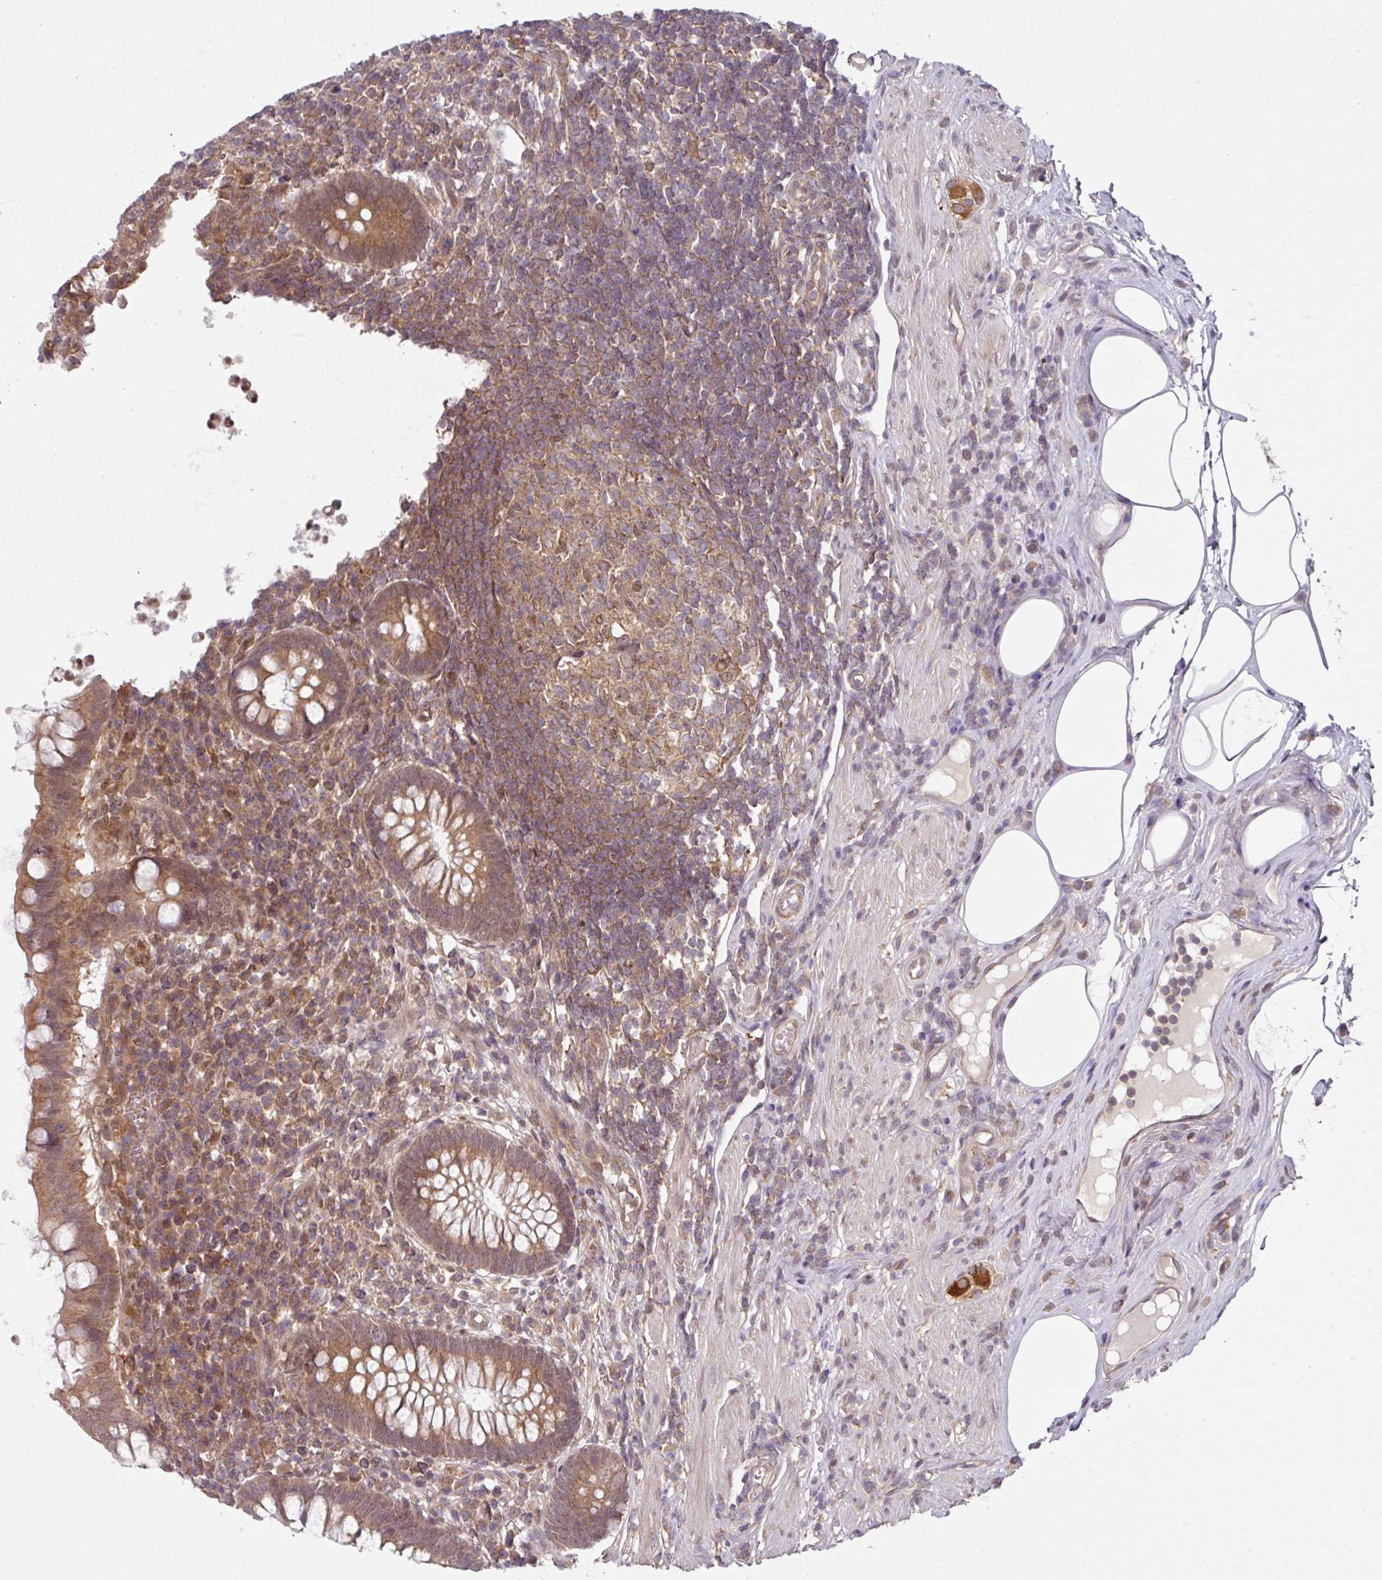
{"staining": {"intensity": "moderate", "quantity": ">75%", "location": "cytoplasmic/membranous"}, "tissue": "appendix", "cell_type": "Glandular cells", "image_type": "normal", "snomed": [{"axis": "morphology", "description": "Normal tissue, NOS"}, {"axis": "topography", "description": "Appendix"}], "caption": "Appendix stained with DAB IHC exhibits medium levels of moderate cytoplasmic/membranous positivity in about >75% of glandular cells.", "gene": "CAMLG", "patient": {"sex": "female", "age": 56}}